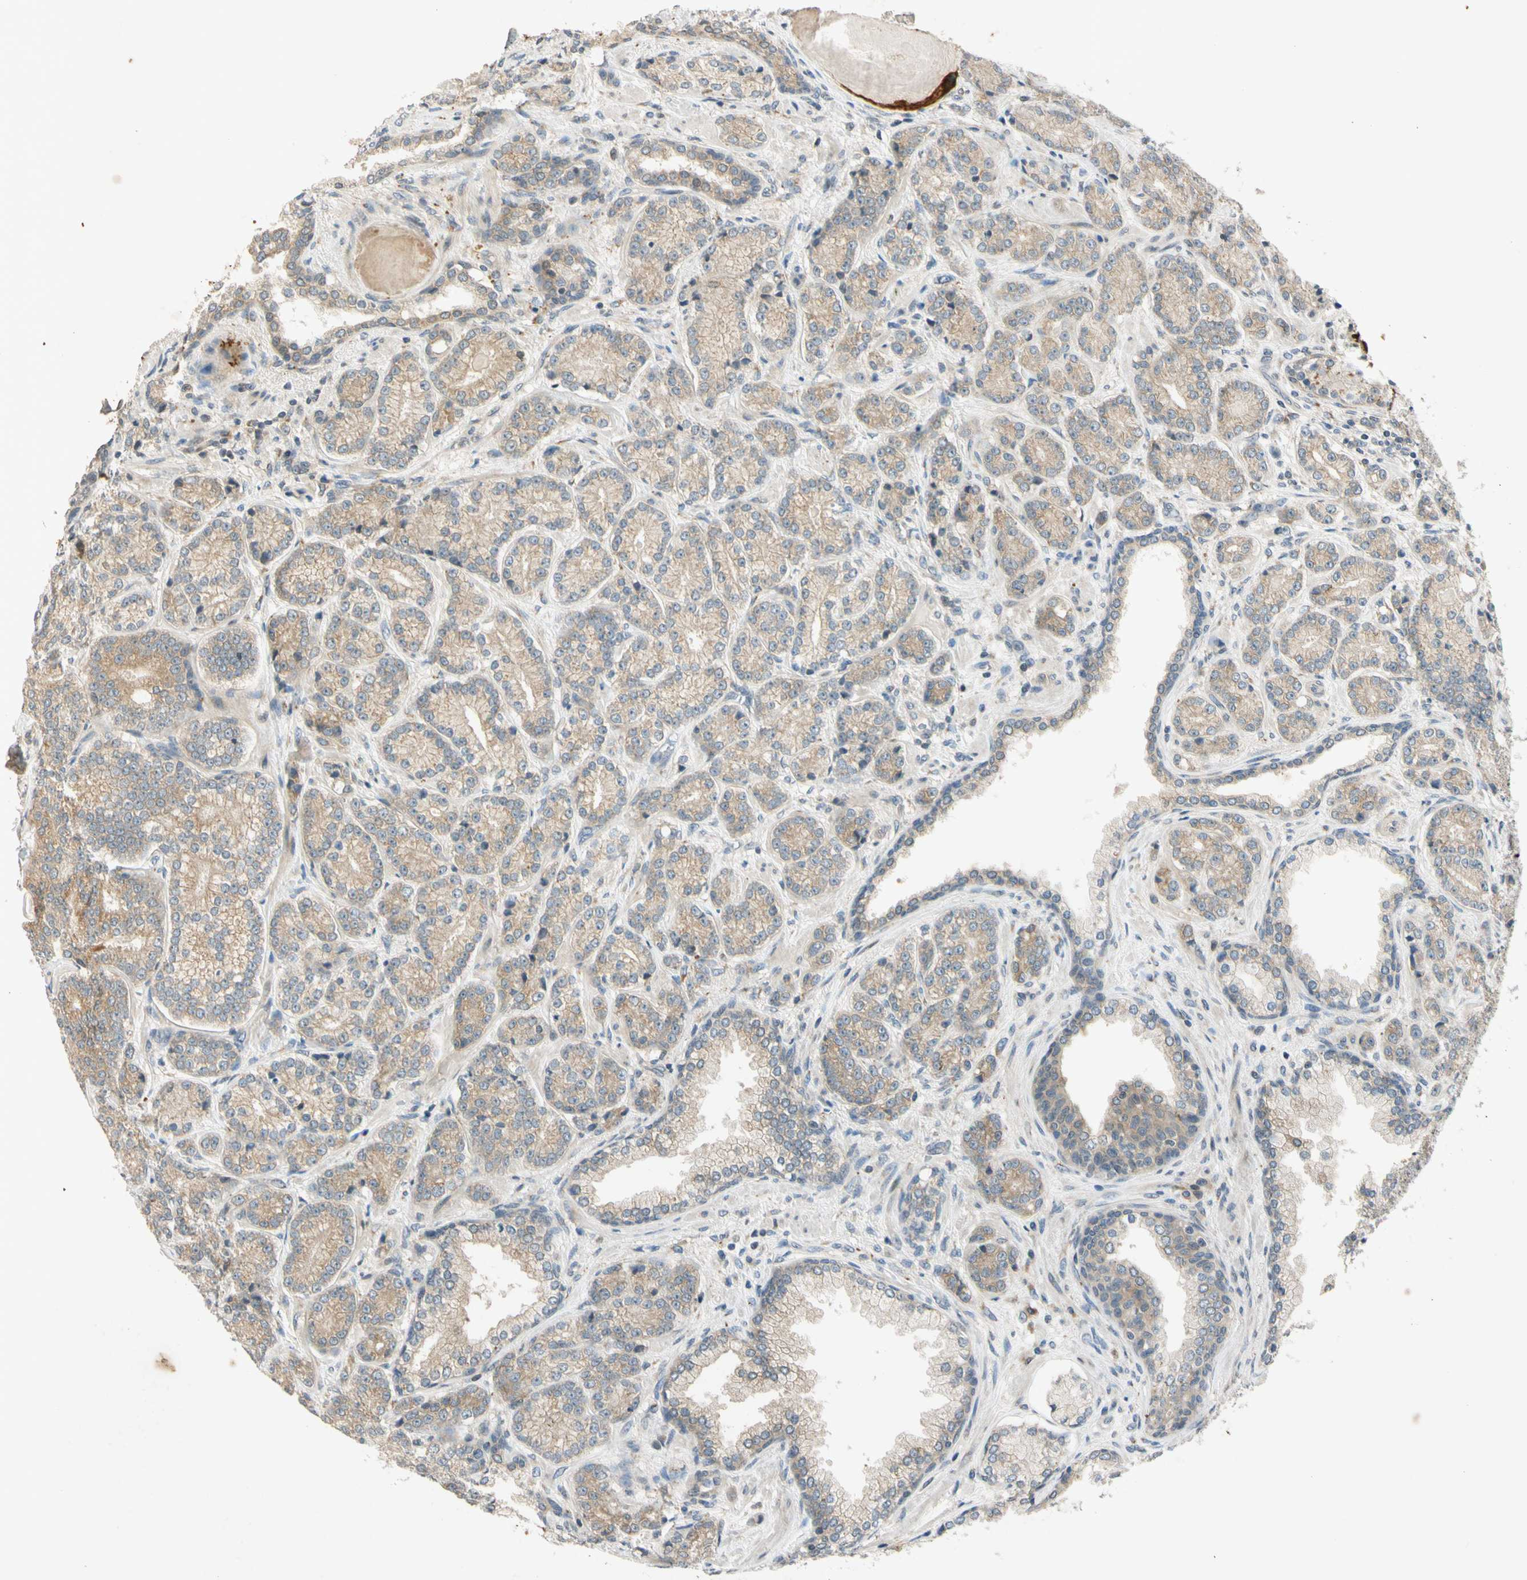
{"staining": {"intensity": "moderate", "quantity": ">75%", "location": "cytoplasmic/membranous"}, "tissue": "prostate cancer", "cell_type": "Tumor cells", "image_type": "cancer", "snomed": [{"axis": "morphology", "description": "Adenocarcinoma, High grade"}, {"axis": "topography", "description": "Prostate"}], "caption": "Brown immunohistochemical staining in human prostate adenocarcinoma (high-grade) shows moderate cytoplasmic/membranous expression in about >75% of tumor cells.", "gene": "RPS6KB2", "patient": {"sex": "male", "age": 61}}